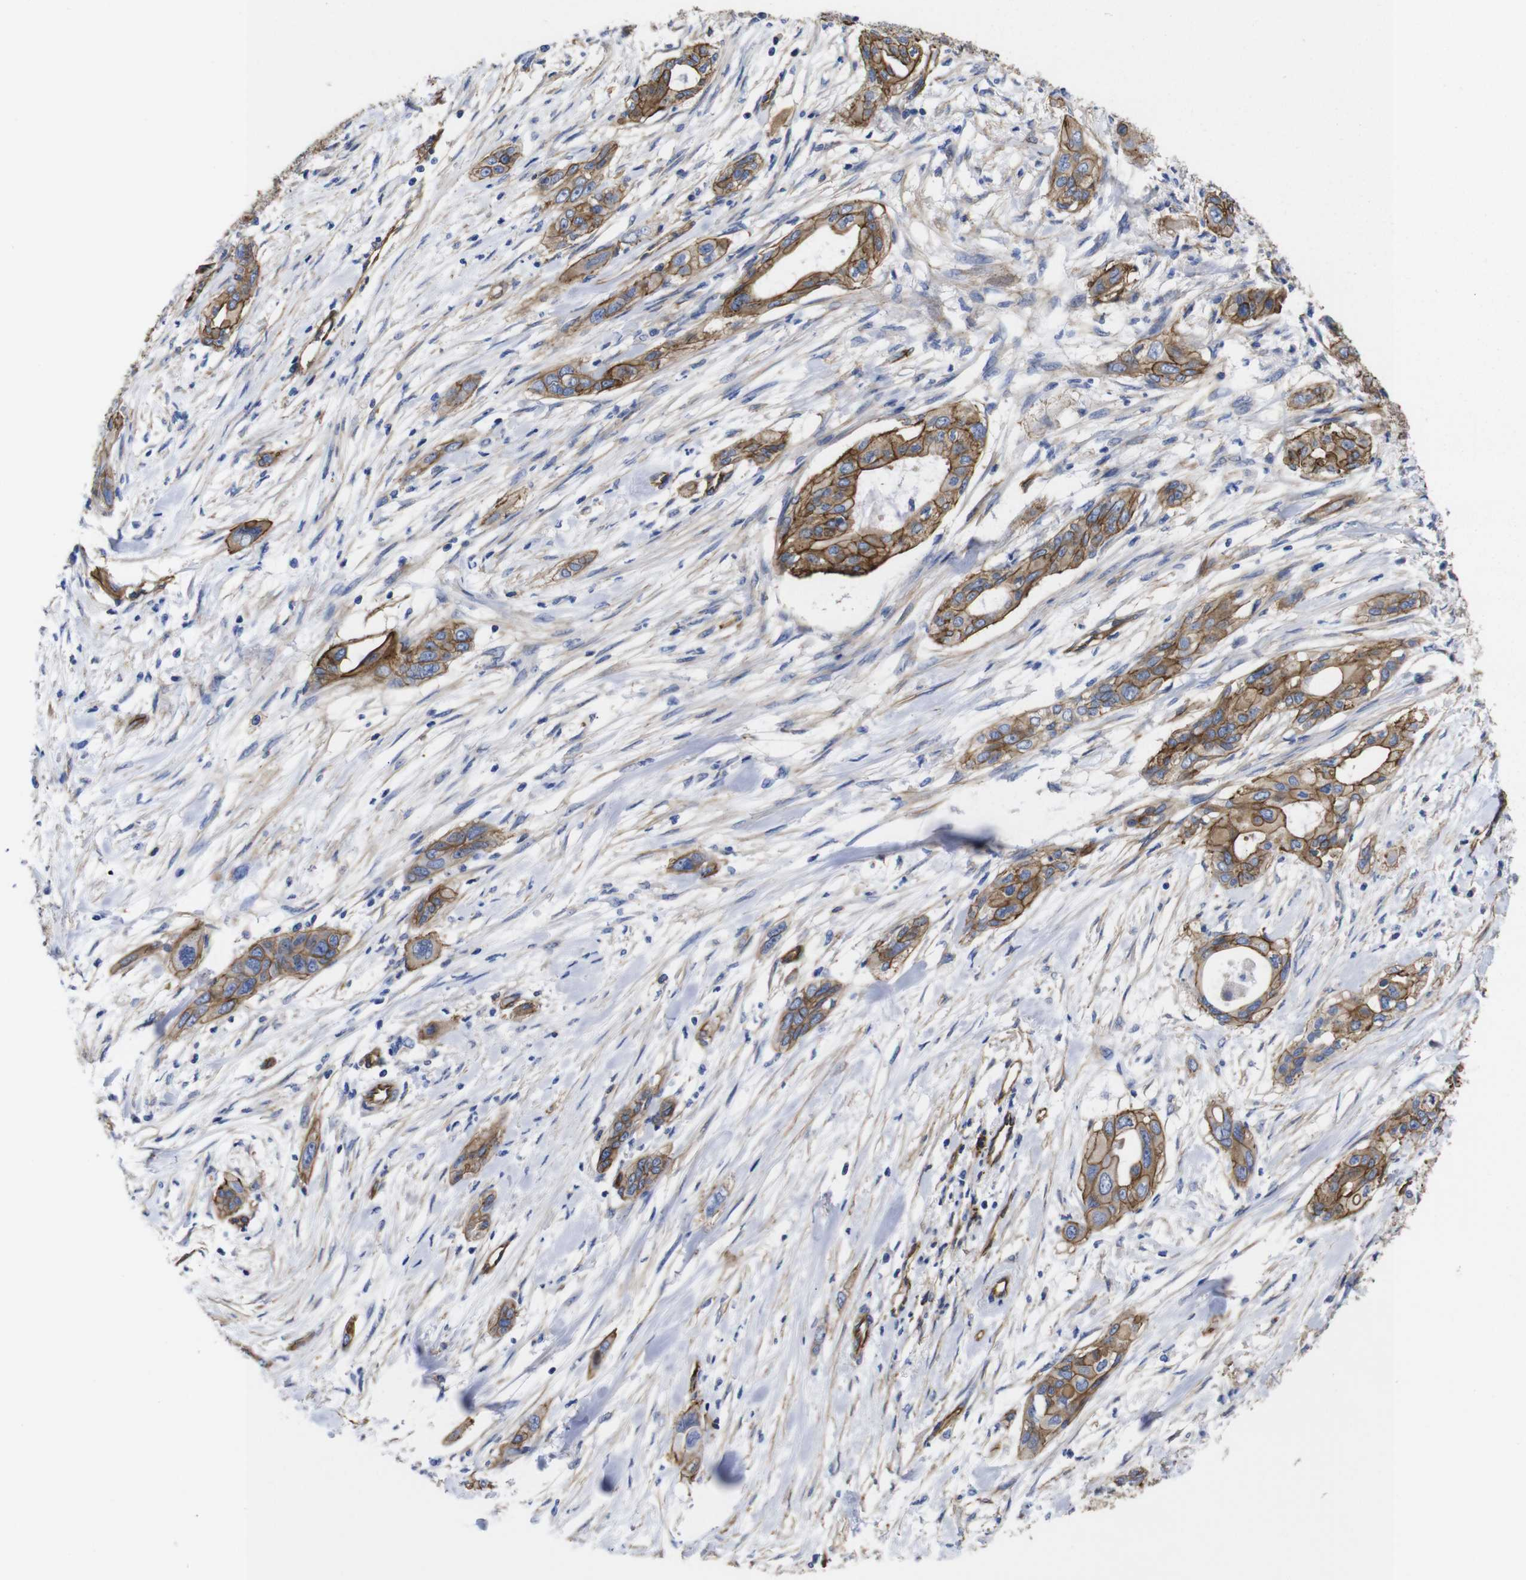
{"staining": {"intensity": "moderate", "quantity": ">75%", "location": "cytoplasmic/membranous"}, "tissue": "pancreatic cancer", "cell_type": "Tumor cells", "image_type": "cancer", "snomed": [{"axis": "morphology", "description": "Adenocarcinoma, NOS"}, {"axis": "topography", "description": "Pancreas"}], "caption": "Pancreatic adenocarcinoma tissue reveals moderate cytoplasmic/membranous positivity in about >75% of tumor cells", "gene": "SPTBN1", "patient": {"sex": "female", "age": 60}}